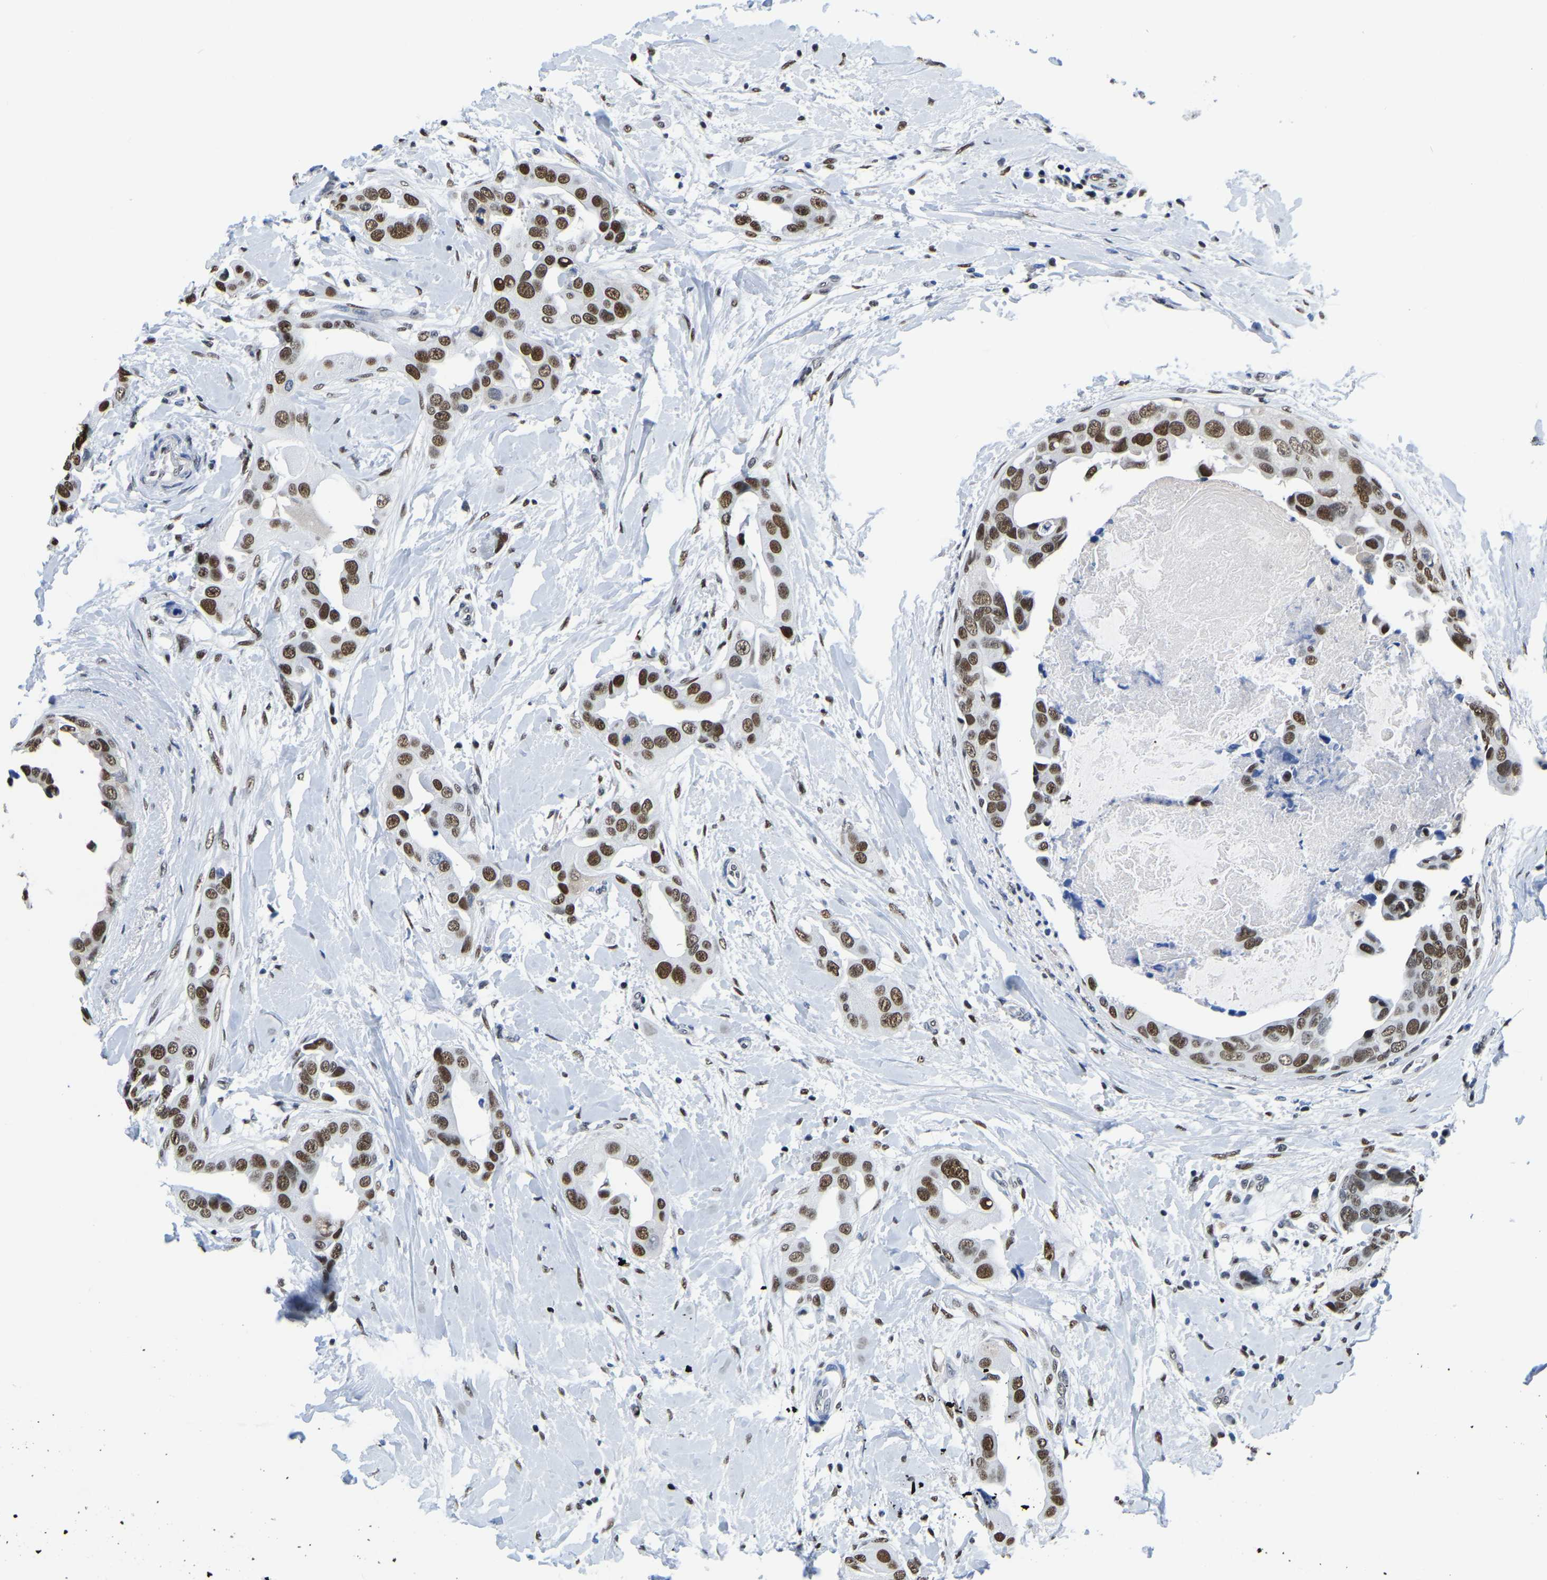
{"staining": {"intensity": "strong", "quantity": ">75%", "location": "nuclear"}, "tissue": "breast cancer", "cell_type": "Tumor cells", "image_type": "cancer", "snomed": [{"axis": "morphology", "description": "Duct carcinoma"}, {"axis": "topography", "description": "Breast"}], "caption": "A high amount of strong nuclear expression is present in approximately >75% of tumor cells in breast cancer (intraductal carcinoma) tissue.", "gene": "UBA1", "patient": {"sex": "female", "age": 40}}